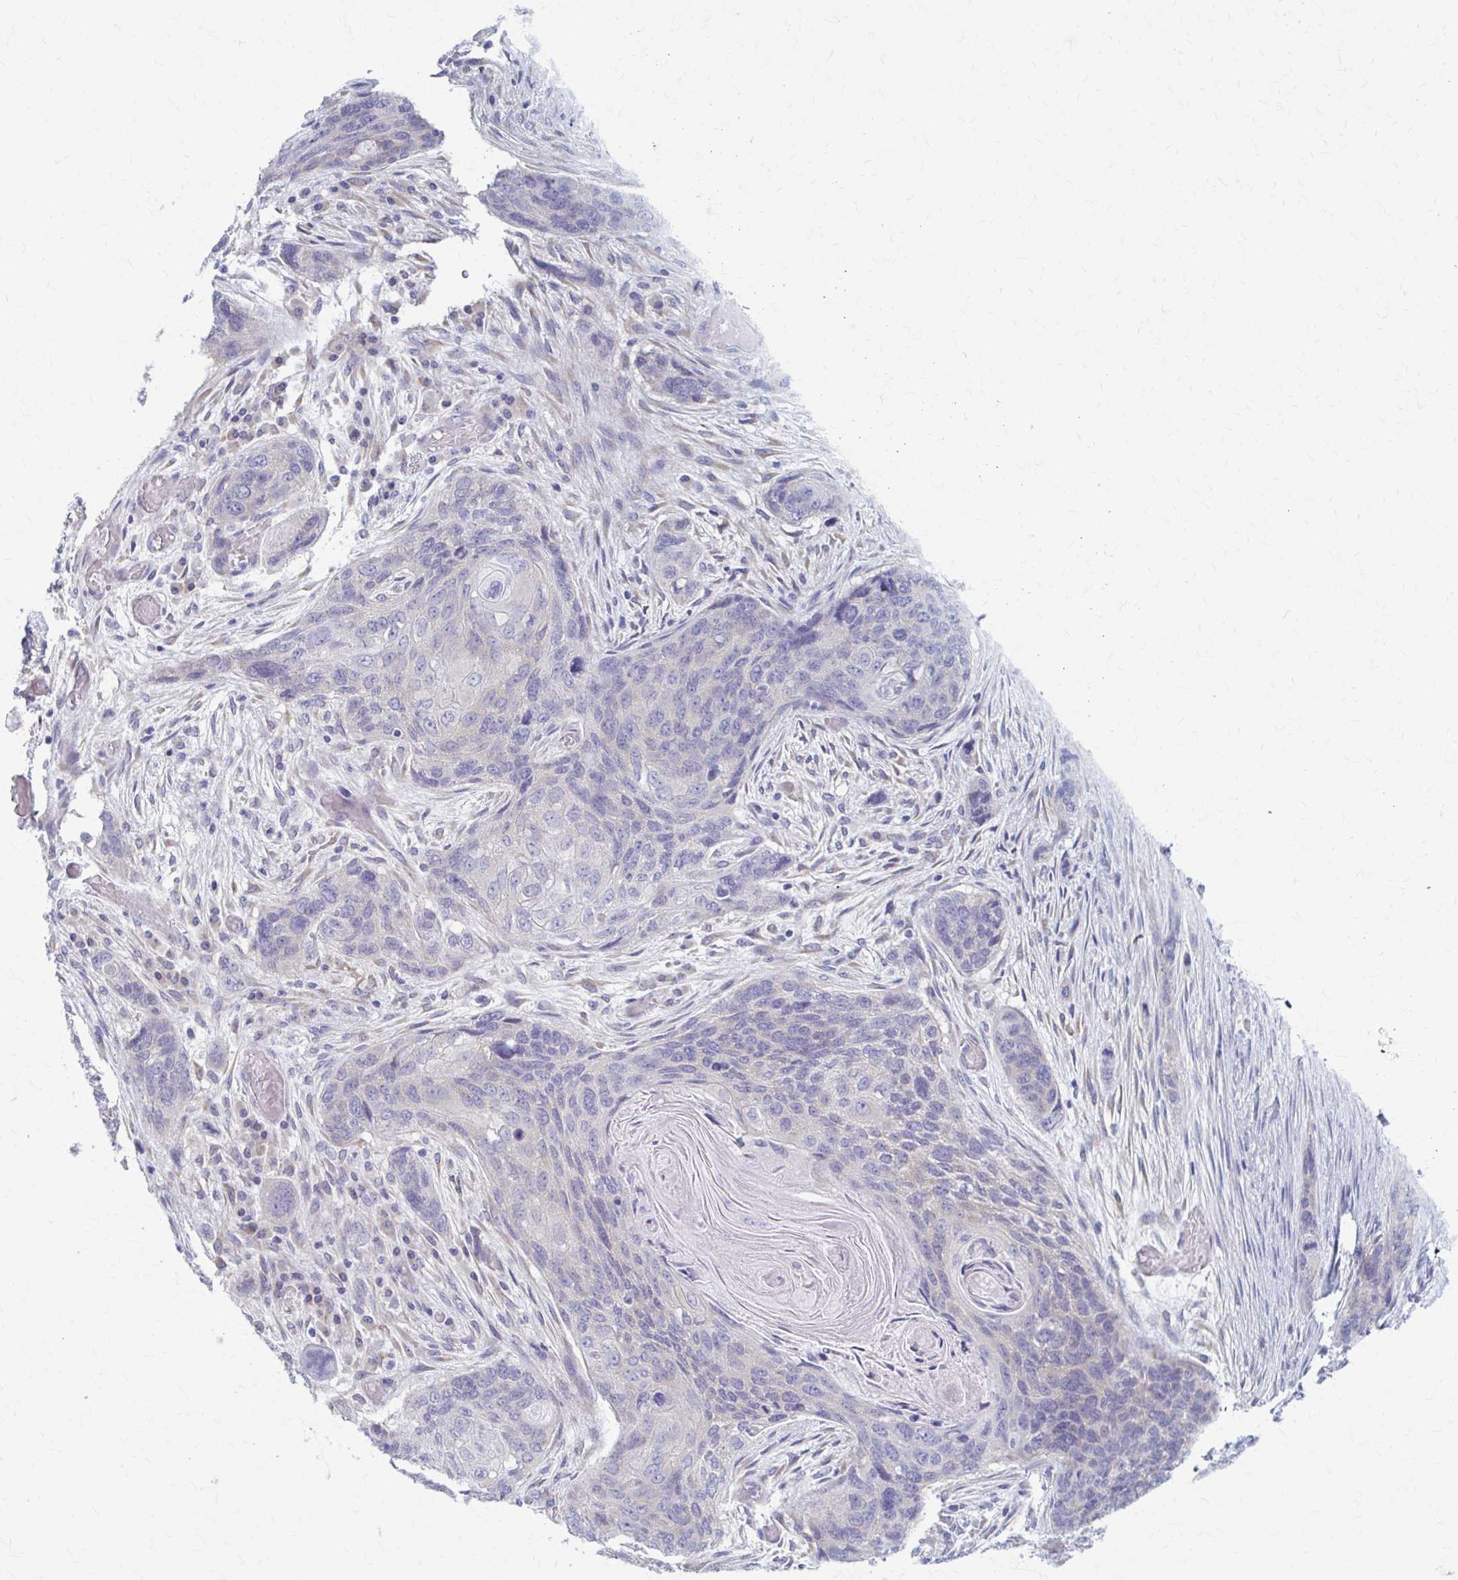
{"staining": {"intensity": "negative", "quantity": "none", "location": "none"}, "tissue": "lung cancer", "cell_type": "Tumor cells", "image_type": "cancer", "snomed": [{"axis": "morphology", "description": "Squamous cell carcinoma, NOS"}, {"axis": "morphology", "description": "Squamous cell carcinoma, metastatic, NOS"}, {"axis": "topography", "description": "Lymph node"}, {"axis": "topography", "description": "Lung"}], "caption": "DAB immunohistochemical staining of human metastatic squamous cell carcinoma (lung) reveals no significant positivity in tumor cells.", "gene": "PRKRA", "patient": {"sex": "male", "age": 41}}